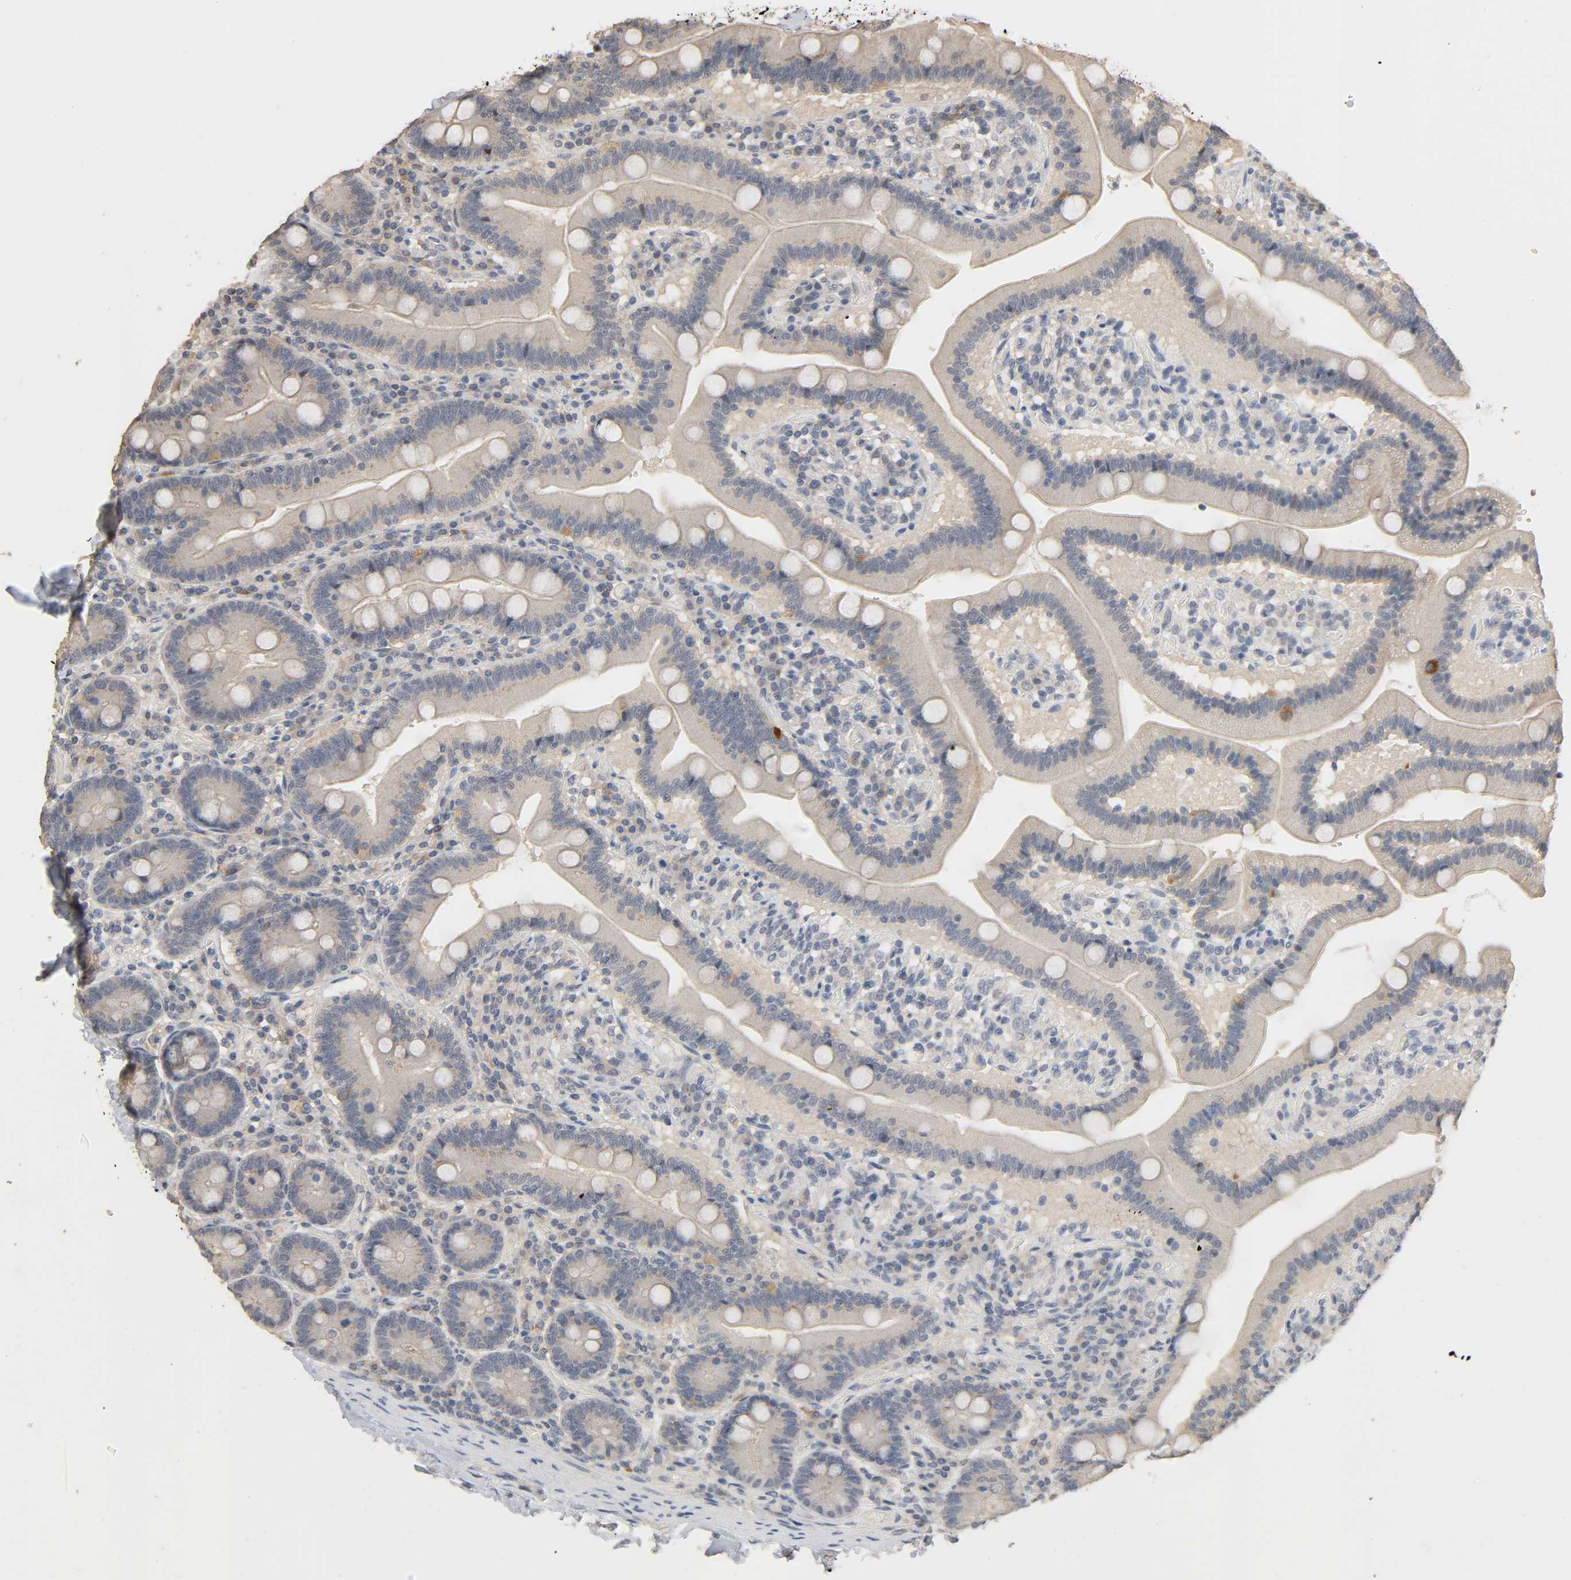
{"staining": {"intensity": "weak", "quantity": "<25%", "location": "cytoplasmic/membranous"}, "tissue": "duodenum", "cell_type": "Glandular cells", "image_type": "normal", "snomed": [{"axis": "morphology", "description": "Normal tissue, NOS"}, {"axis": "topography", "description": "Duodenum"}], "caption": "Immunohistochemistry photomicrograph of benign human duodenum stained for a protein (brown), which reveals no expression in glandular cells. The staining is performed using DAB (3,3'-diaminobenzidine) brown chromogen with nuclei counter-stained in using hematoxylin.", "gene": "MAGEA8", "patient": {"sex": "male", "age": 66}}